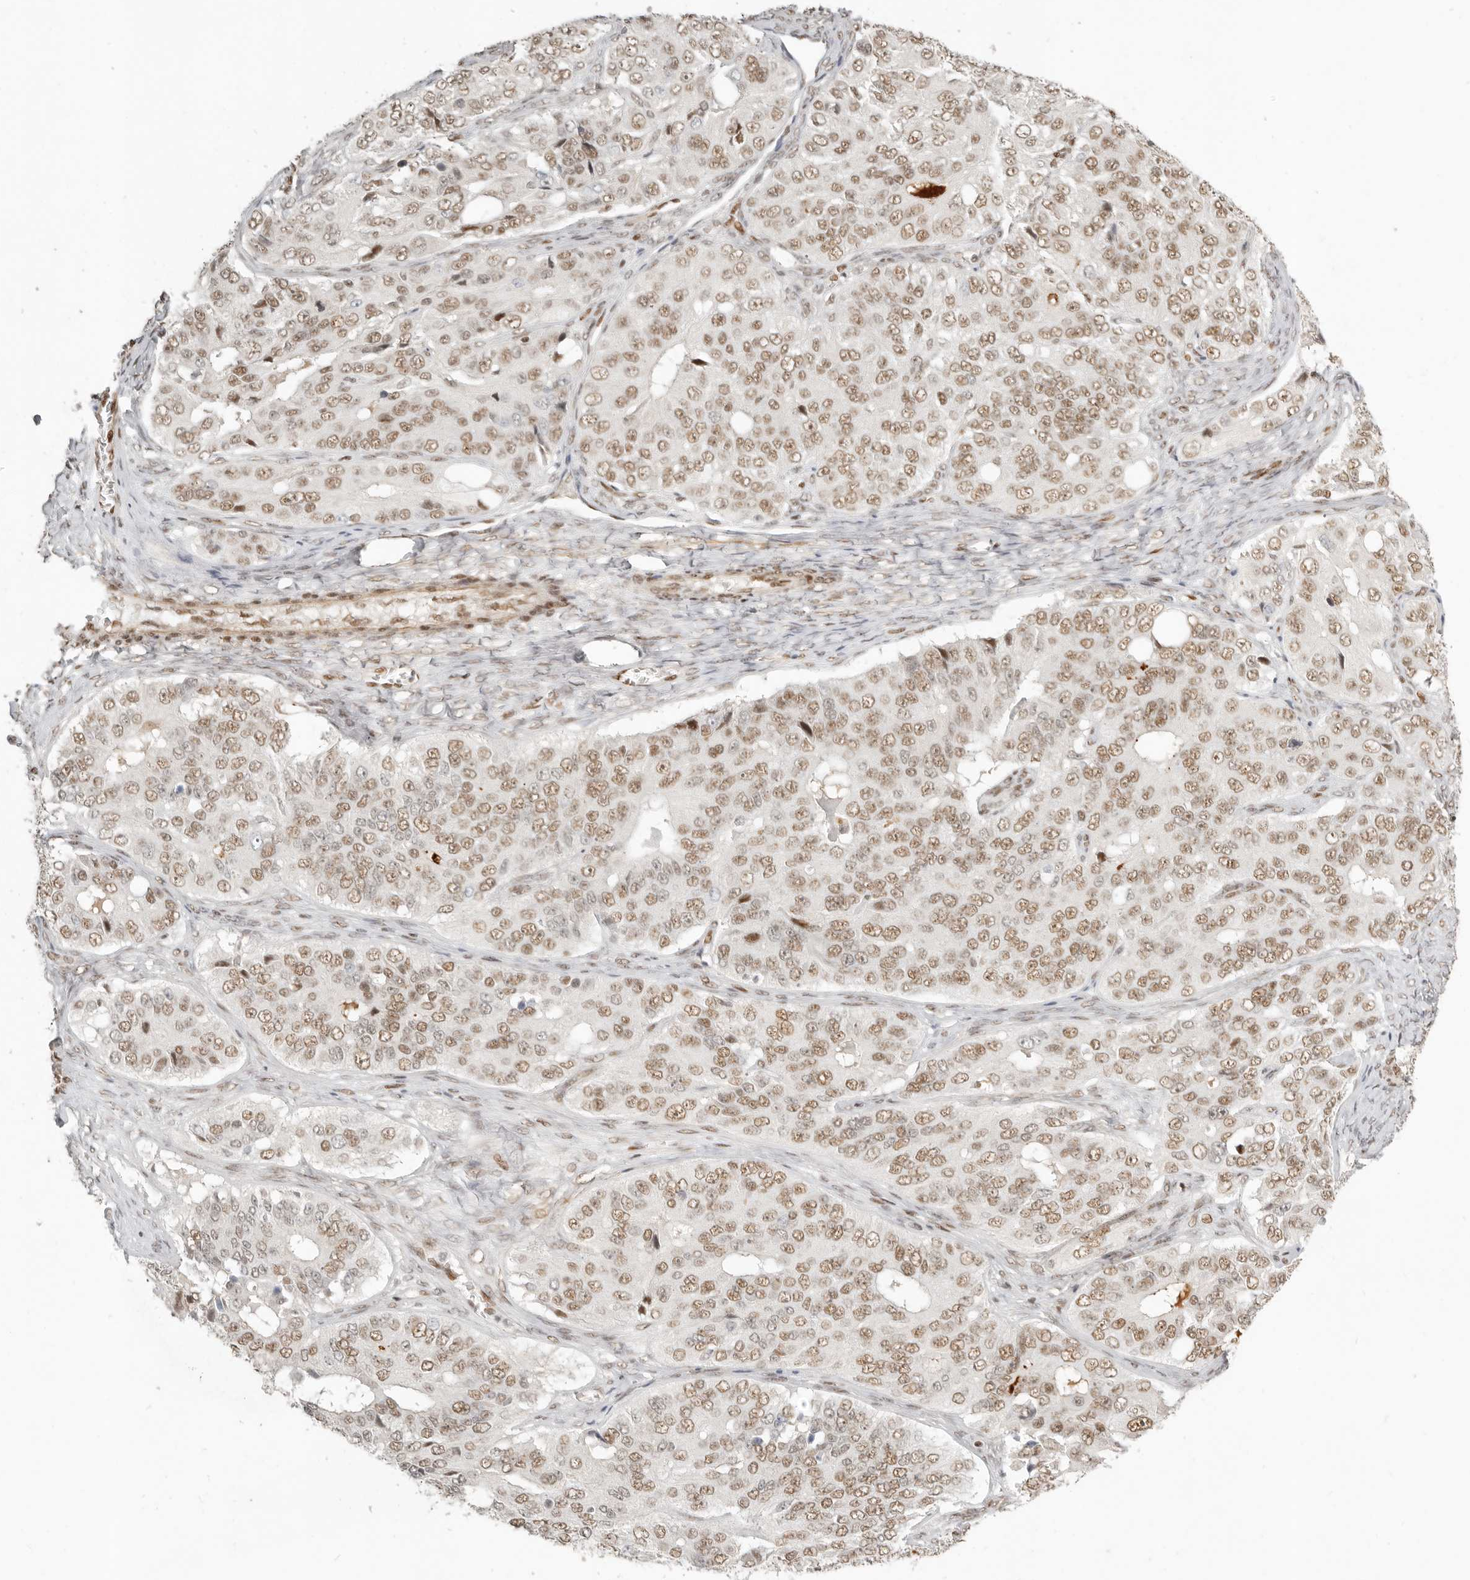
{"staining": {"intensity": "moderate", "quantity": ">75%", "location": "nuclear"}, "tissue": "ovarian cancer", "cell_type": "Tumor cells", "image_type": "cancer", "snomed": [{"axis": "morphology", "description": "Carcinoma, endometroid"}, {"axis": "topography", "description": "Ovary"}], "caption": "Immunohistochemistry micrograph of neoplastic tissue: human ovarian cancer stained using immunohistochemistry (IHC) shows medium levels of moderate protein expression localized specifically in the nuclear of tumor cells, appearing as a nuclear brown color.", "gene": "GABPA", "patient": {"sex": "female", "age": 51}}